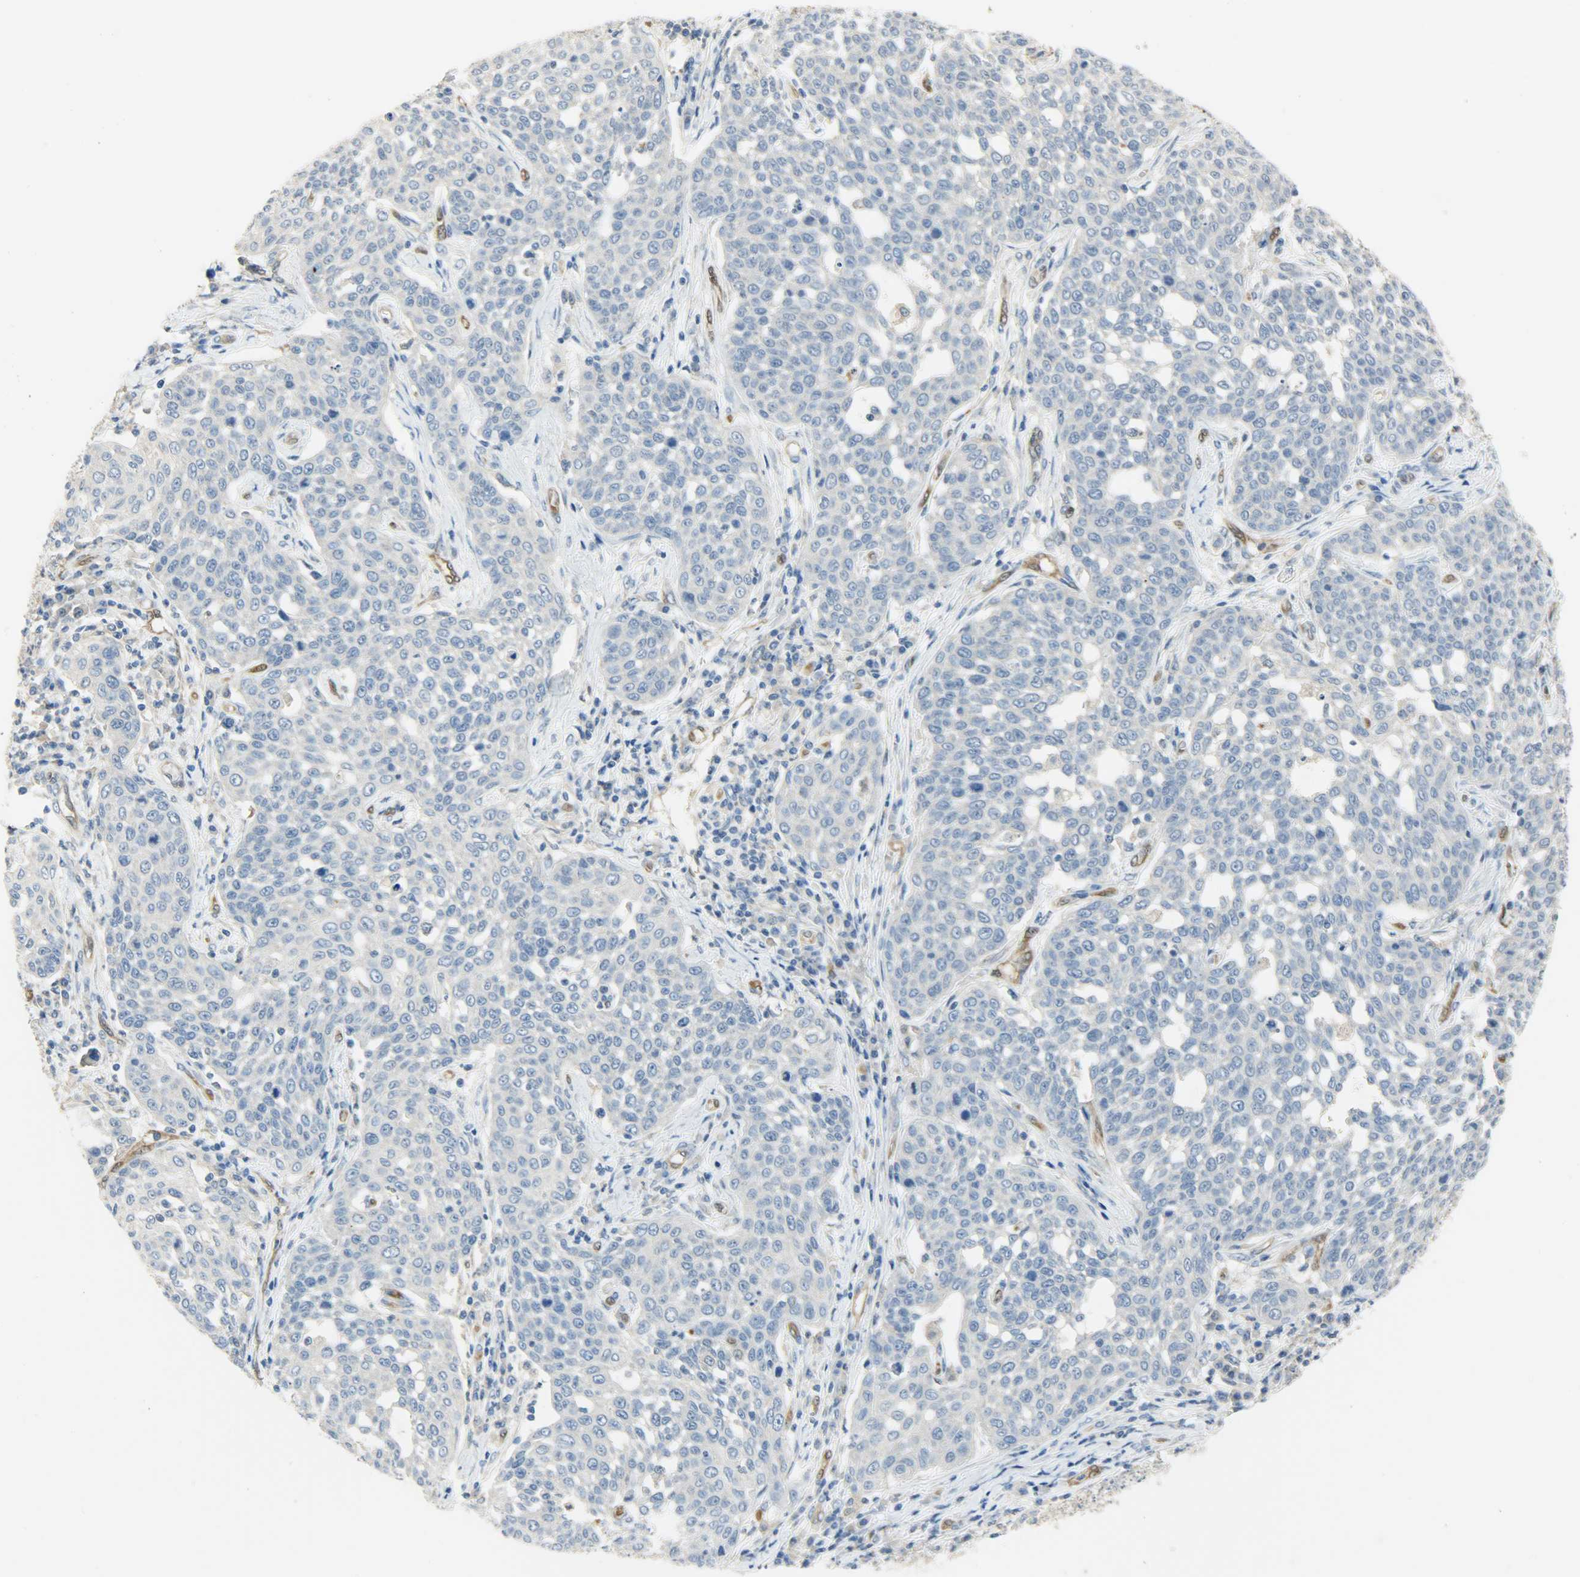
{"staining": {"intensity": "negative", "quantity": "none", "location": "none"}, "tissue": "cervical cancer", "cell_type": "Tumor cells", "image_type": "cancer", "snomed": [{"axis": "morphology", "description": "Squamous cell carcinoma, NOS"}, {"axis": "topography", "description": "Cervix"}], "caption": "The photomicrograph displays no staining of tumor cells in cervical squamous cell carcinoma. (Brightfield microscopy of DAB immunohistochemistry at high magnification).", "gene": "FKBP1A", "patient": {"sex": "female", "age": 34}}